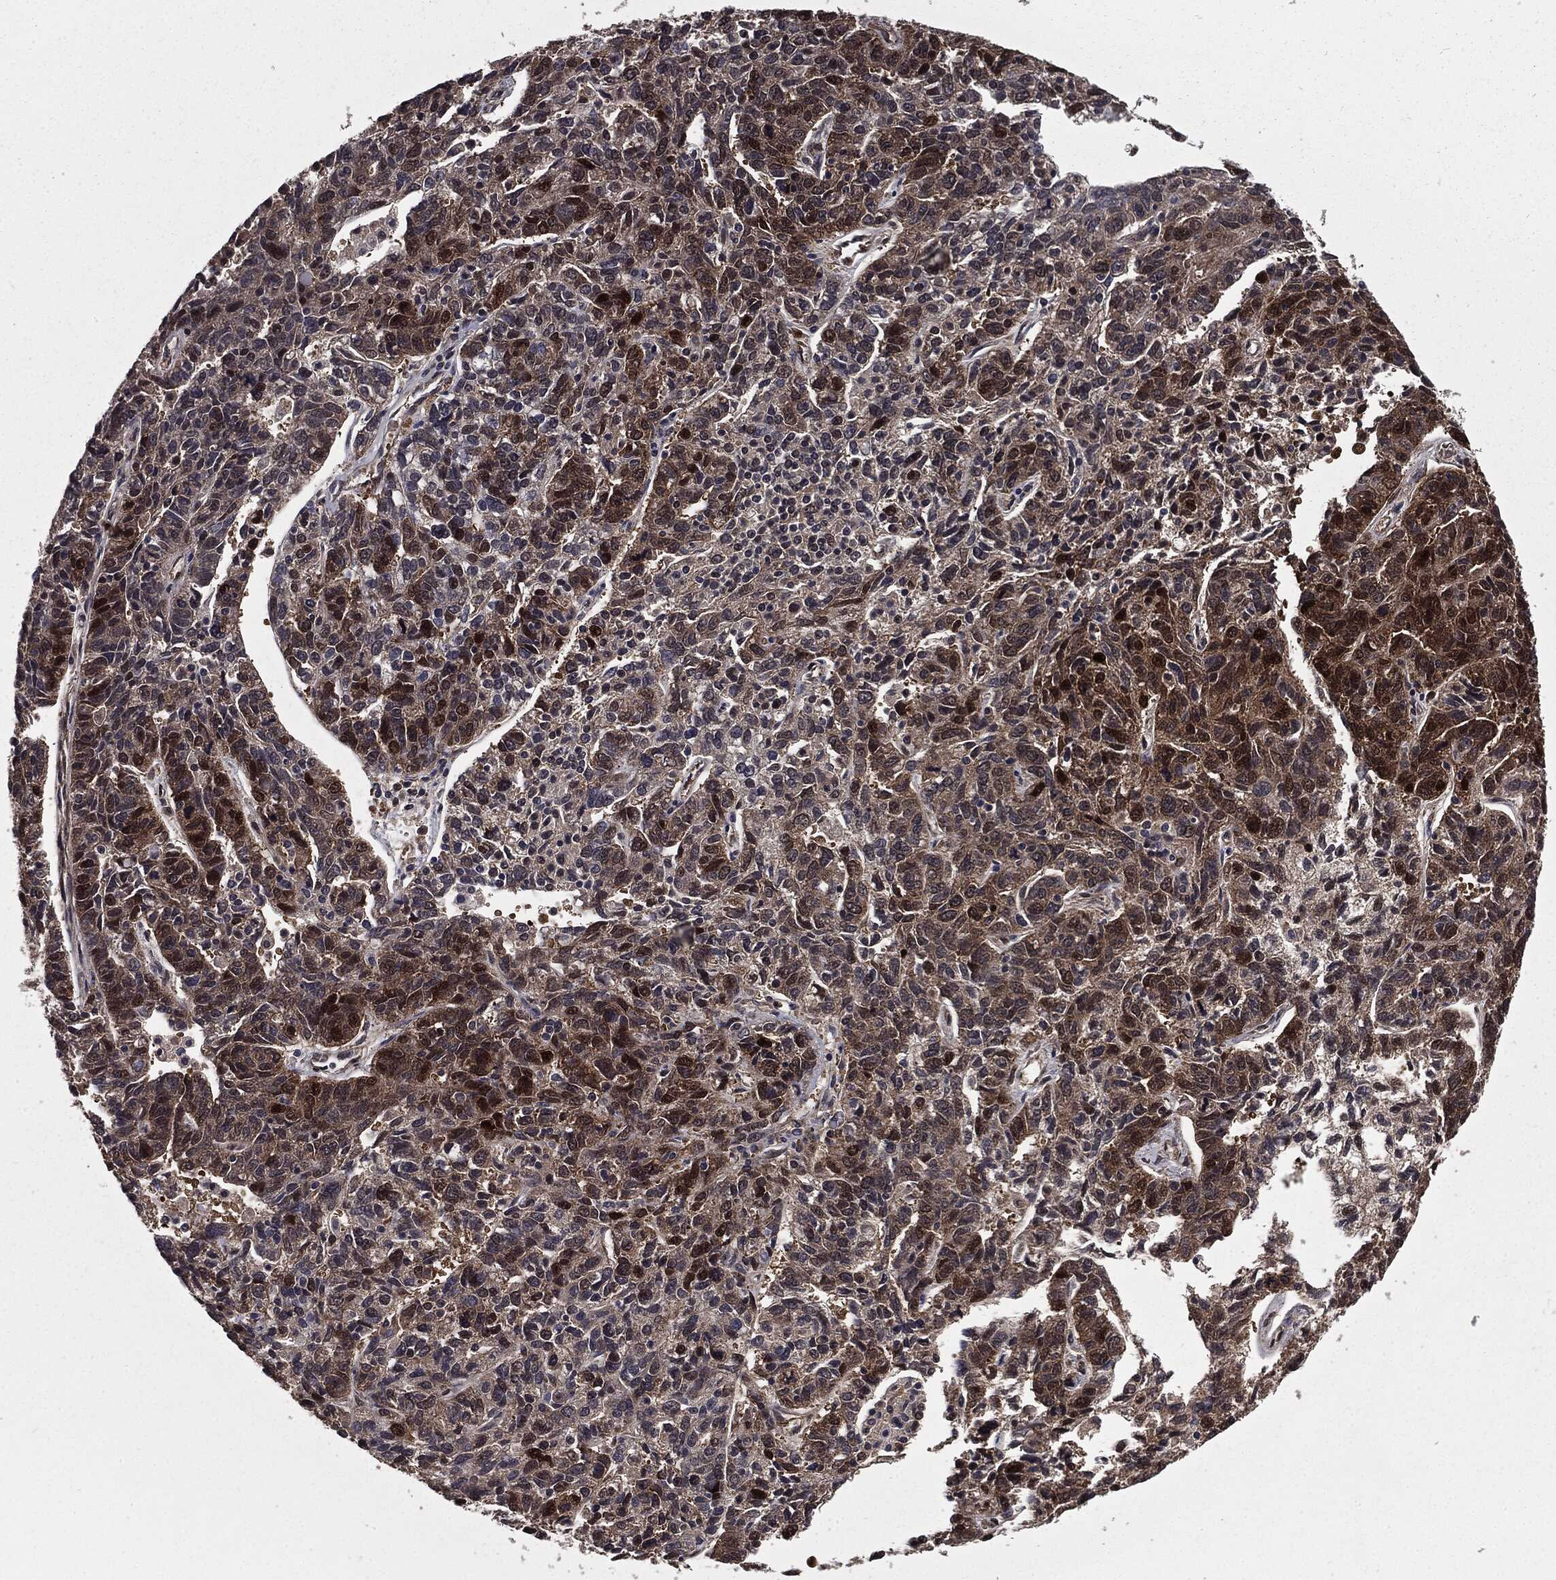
{"staining": {"intensity": "strong", "quantity": "<25%", "location": "cytoplasmic/membranous"}, "tissue": "ovarian cancer", "cell_type": "Tumor cells", "image_type": "cancer", "snomed": [{"axis": "morphology", "description": "Cystadenocarcinoma, serous, NOS"}, {"axis": "topography", "description": "Ovary"}], "caption": "DAB immunohistochemical staining of ovarian cancer (serous cystadenocarcinoma) demonstrates strong cytoplasmic/membranous protein expression in approximately <25% of tumor cells. The staining was performed using DAB (3,3'-diaminobenzidine), with brown indicating positive protein expression. Nuclei are stained blue with hematoxylin.", "gene": "PTPA", "patient": {"sex": "female", "age": 71}}